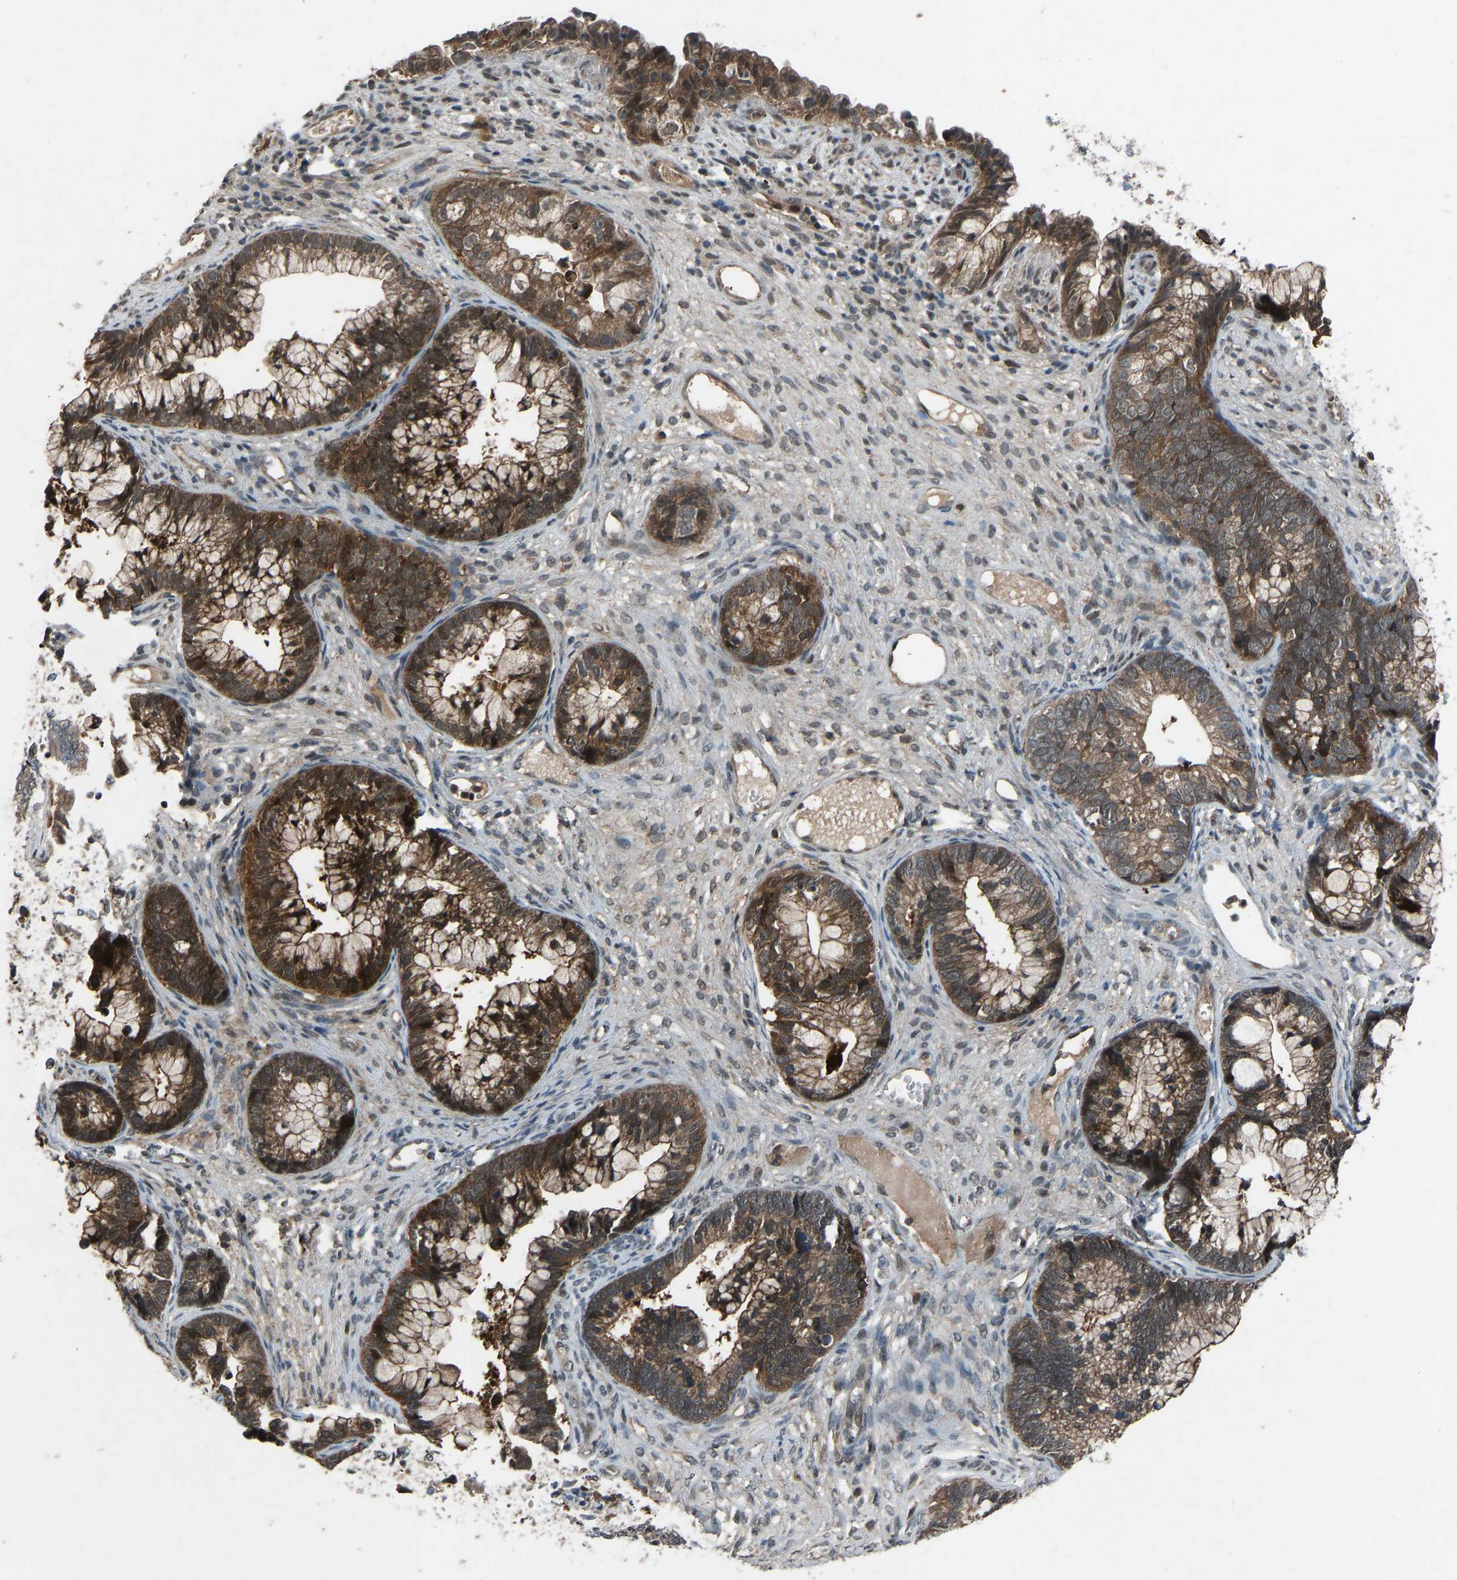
{"staining": {"intensity": "strong", "quantity": ">75%", "location": "cytoplasmic/membranous"}, "tissue": "cervical cancer", "cell_type": "Tumor cells", "image_type": "cancer", "snomed": [{"axis": "morphology", "description": "Adenocarcinoma, NOS"}, {"axis": "topography", "description": "Cervix"}], "caption": "Cervical cancer (adenocarcinoma) was stained to show a protein in brown. There is high levels of strong cytoplasmic/membranous positivity in approximately >75% of tumor cells.", "gene": "SLC43A1", "patient": {"sex": "female", "age": 44}}